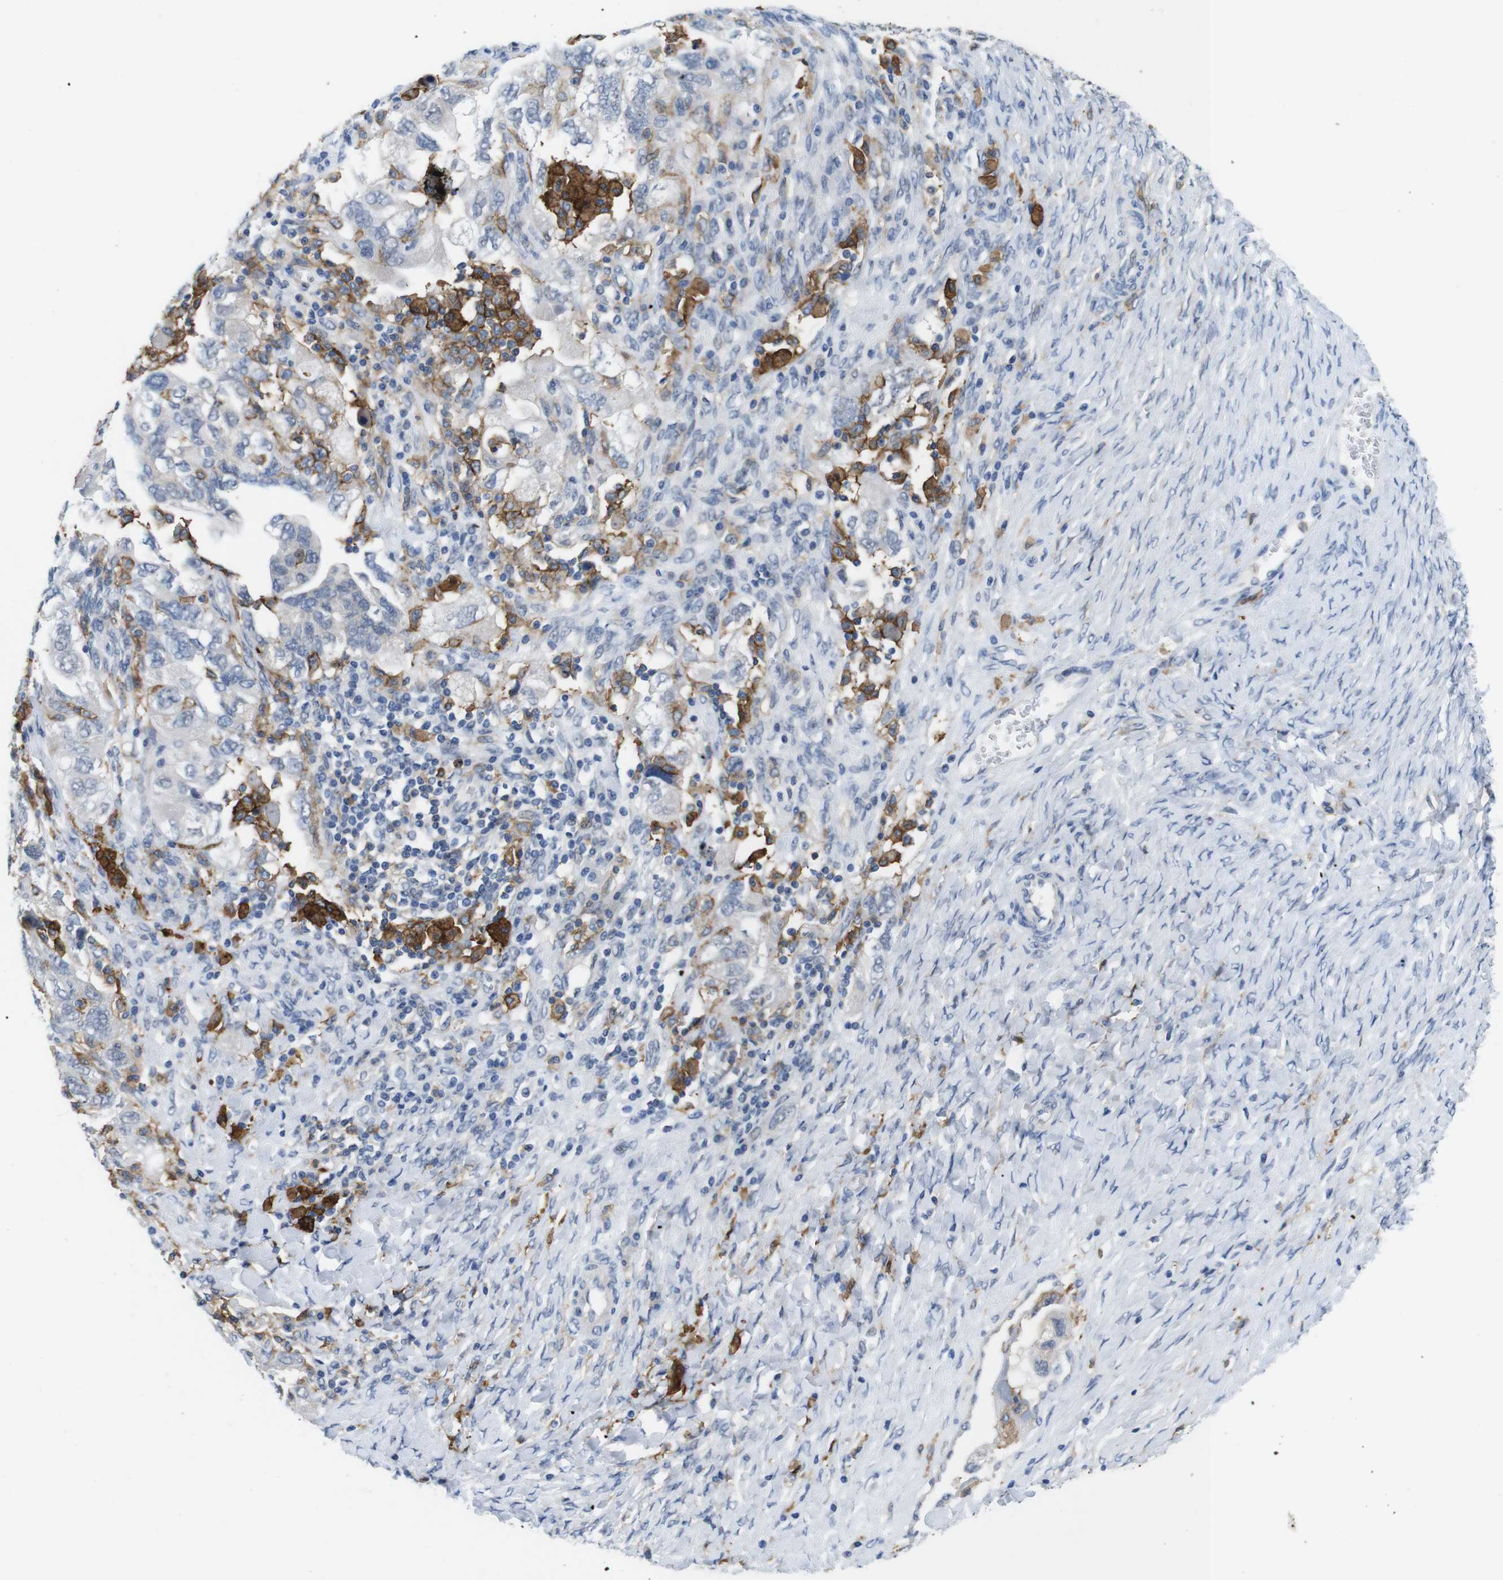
{"staining": {"intensity": "negative", "quantity": "none", "location": "none"}, "tissue": "ovarian cancer", "cell_type": "Tumor cells", "image_type": "cancer", "snomed": [{"axis": "morphology", "description": "Carcinoma, NOS"}, {"axis": "morphology", "description": "Cystadenocarcinoma, serous, NOS"}, {"axis": "topography", "description": "Ovary"}], "caption": "The histopathology image demonstrates no staining of tumor cells in ovarian carcinoma. Brightfield microscopy of immunohistochemistry (IHC) stained with DAB (brown) and hematoxylin (blue), captured at high magnification.", "gene": "CD300C", "patient": {"sex": "female", "age": 69}}